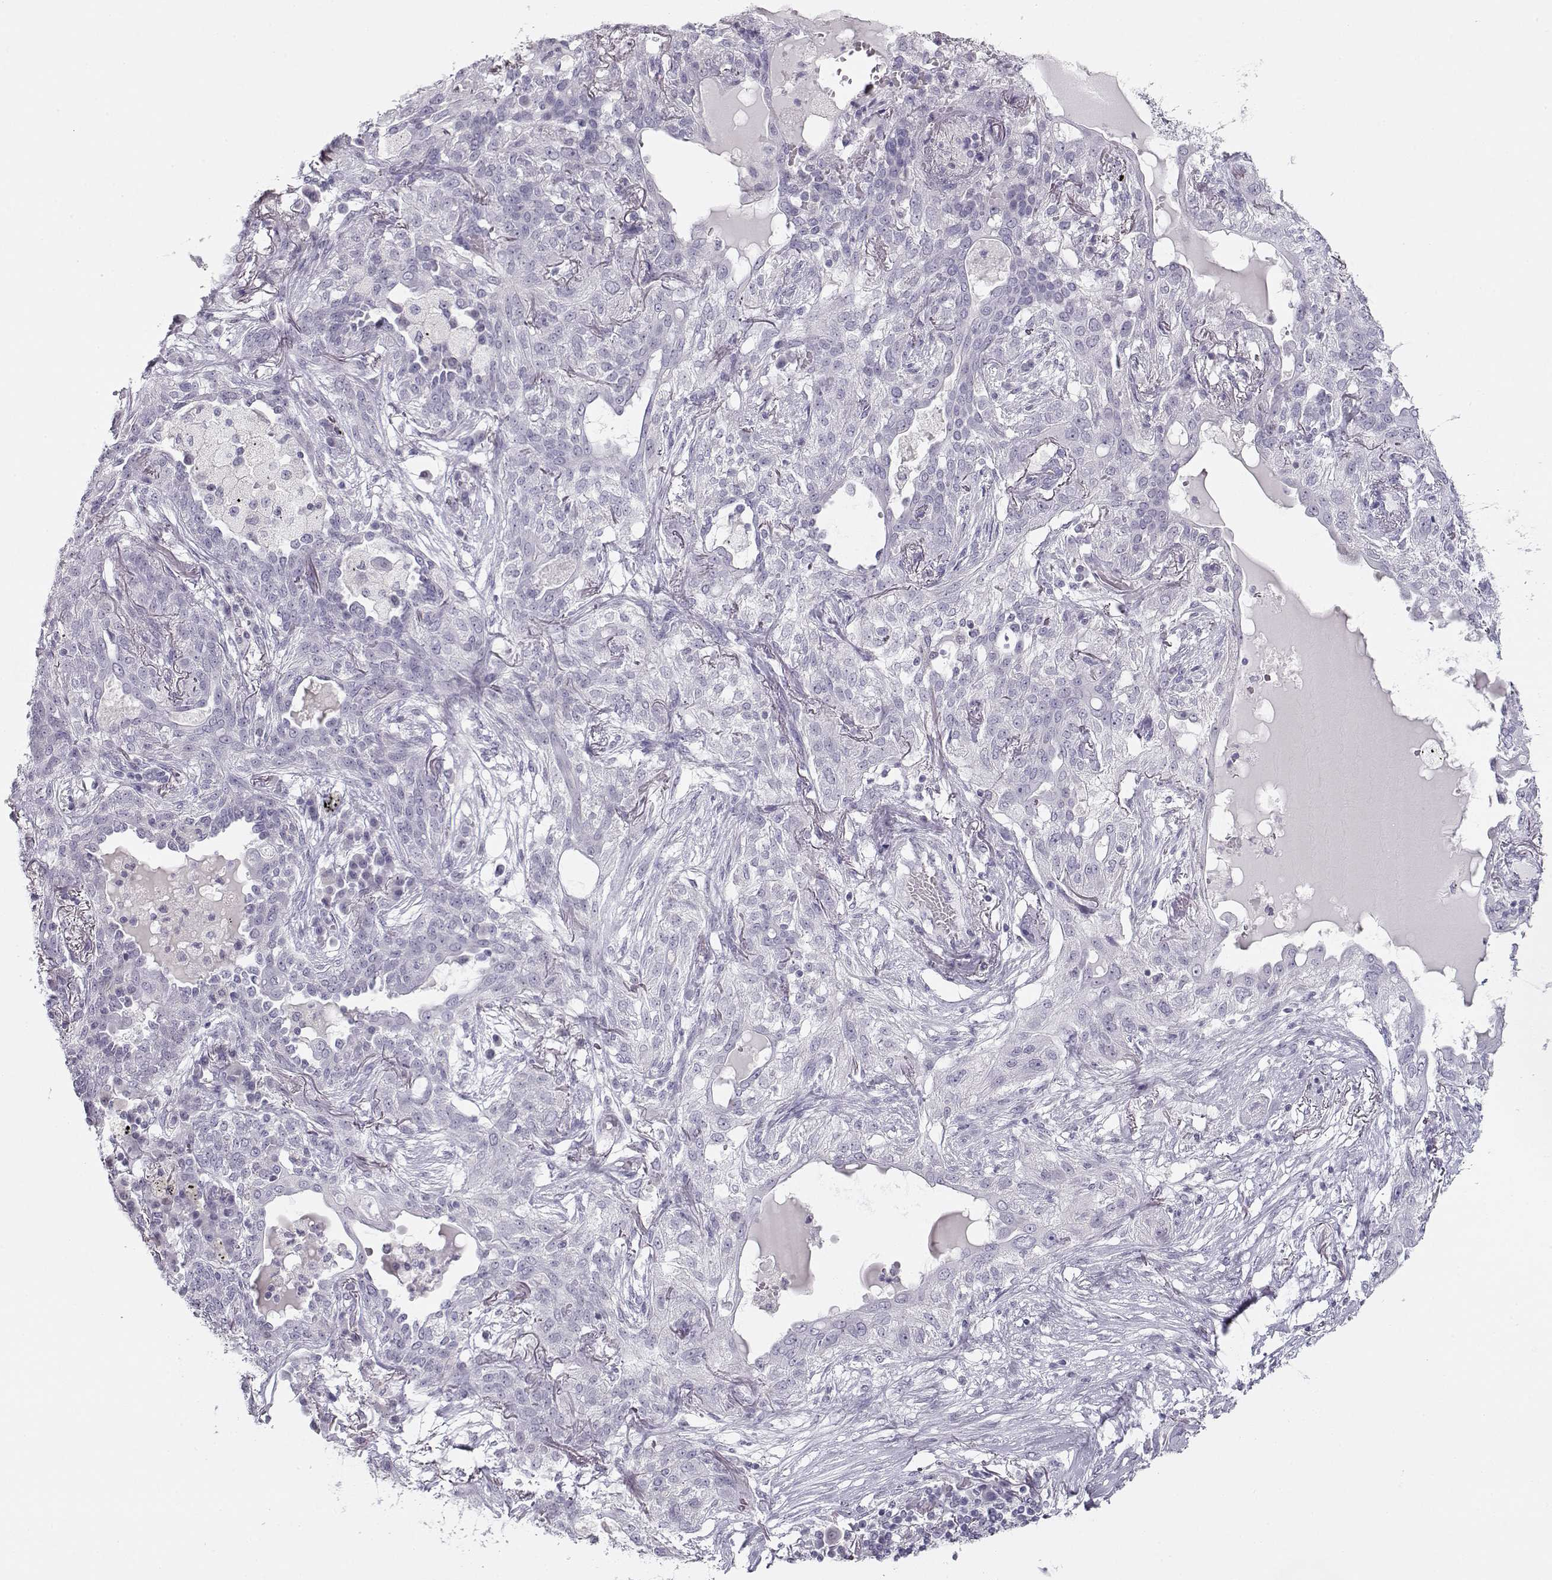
{"staining": {"intensity": "negative", "quantity": "none", "location": "none"}, "tissue": "lung cancer", "cell_type": "Tumor cells", "image_type": "cancer", "snomed": [{"axis": "morphology", "description": "Squamous cell carcinoma, NOS"}, {"axis": "topography", "description": "Lung"}], "caption": "Immunohistochemical staining of human lung cancer reveals no significant expression in tumor cells.", "gene": "IMPG1", "patient": {"sex": "female", "age": 70}}